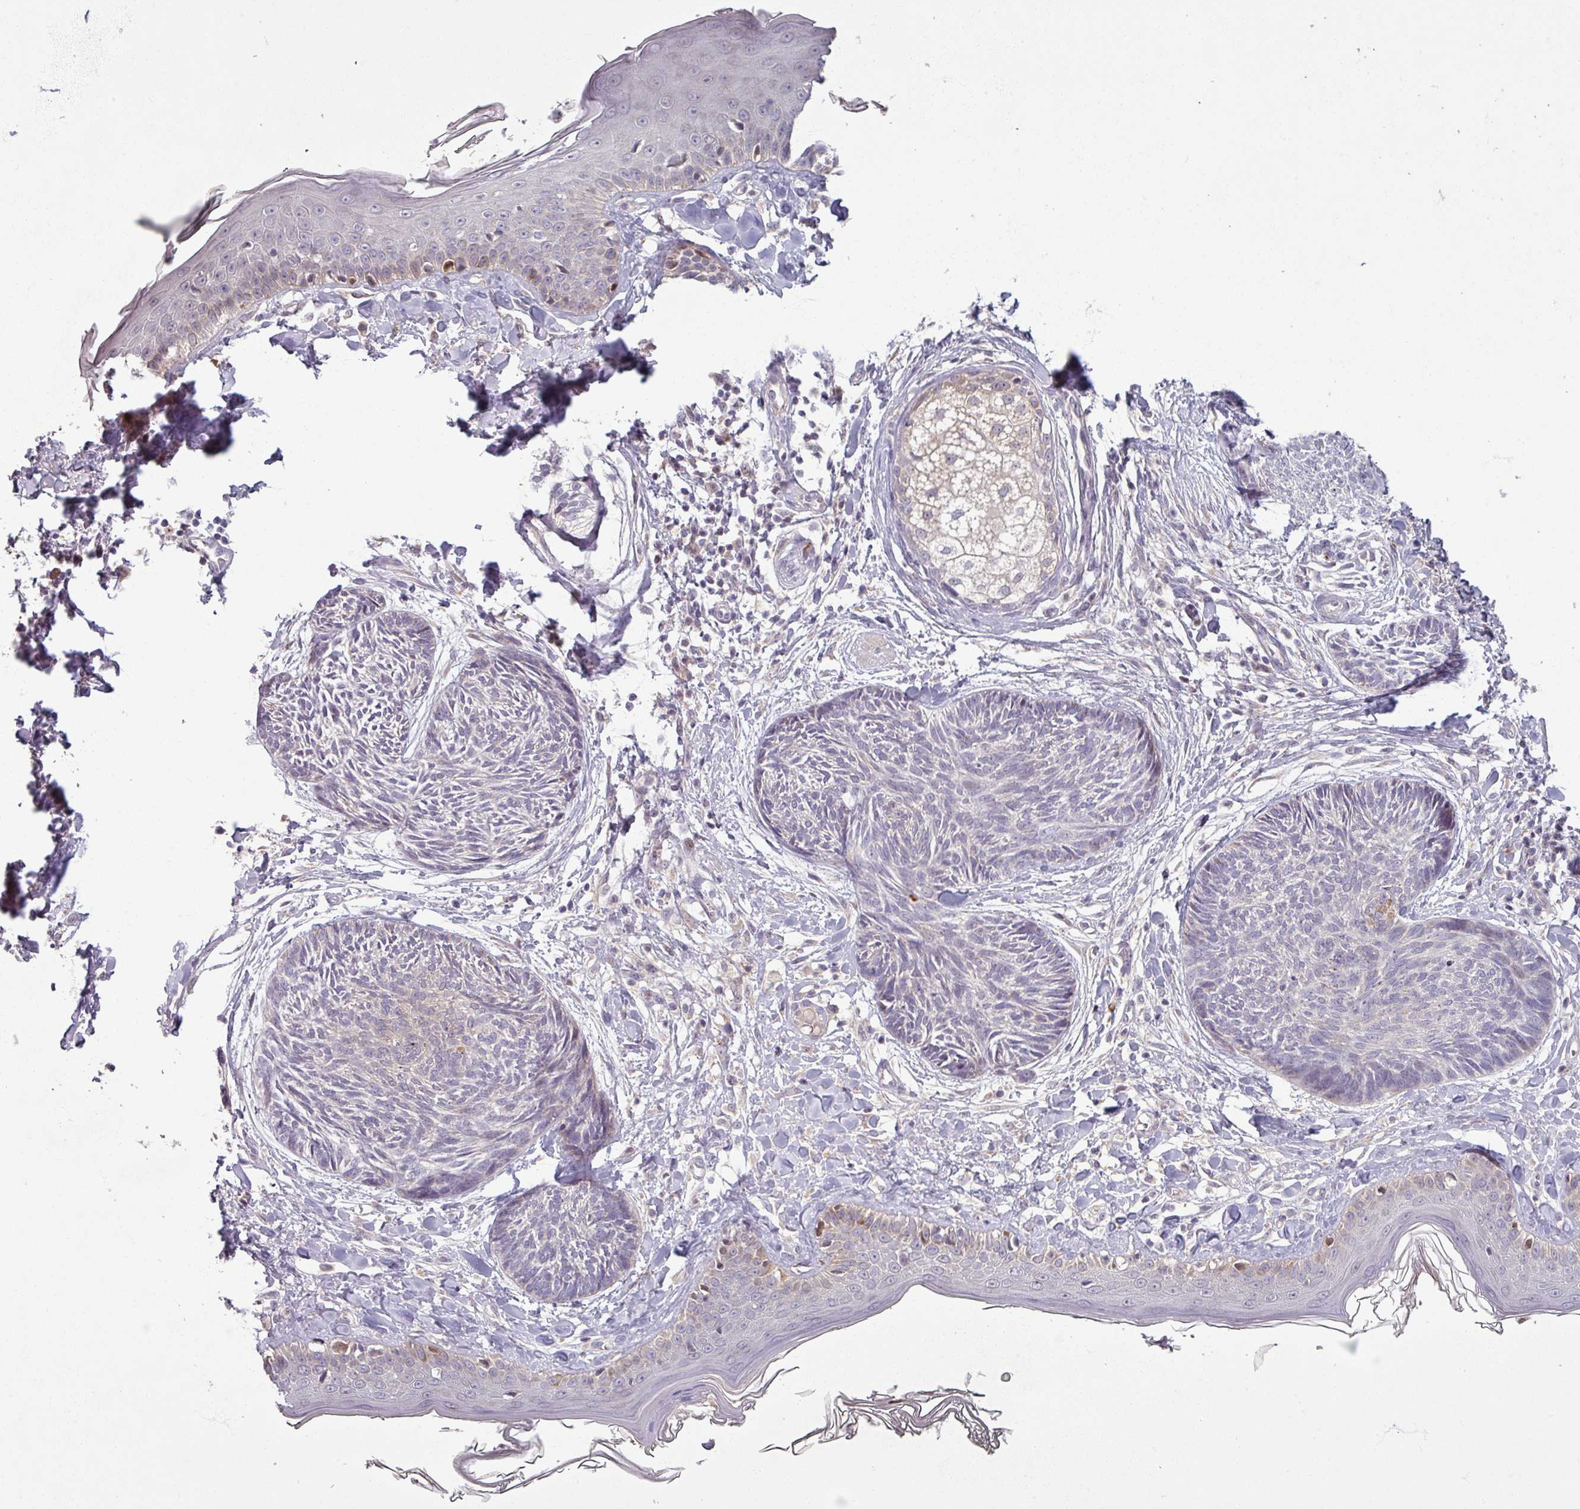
{"staining": {"intensity": "negative", "quantity": "none", "location": "none"}, "tissue": "skin cancer", "cell_type": "Tumor cells", "image_type": "cancer", "snomed": [{"axis": "morphology", "description": "Basal cell carcinoma"}, {"axis": "topography", "description": "Skin"}], "caption": "Tumor cells are negative for brown protein staining in skin basal cell carcinoma.", "gene": "OGFOD3", "patient": {"sex": "male", "age": 73}}